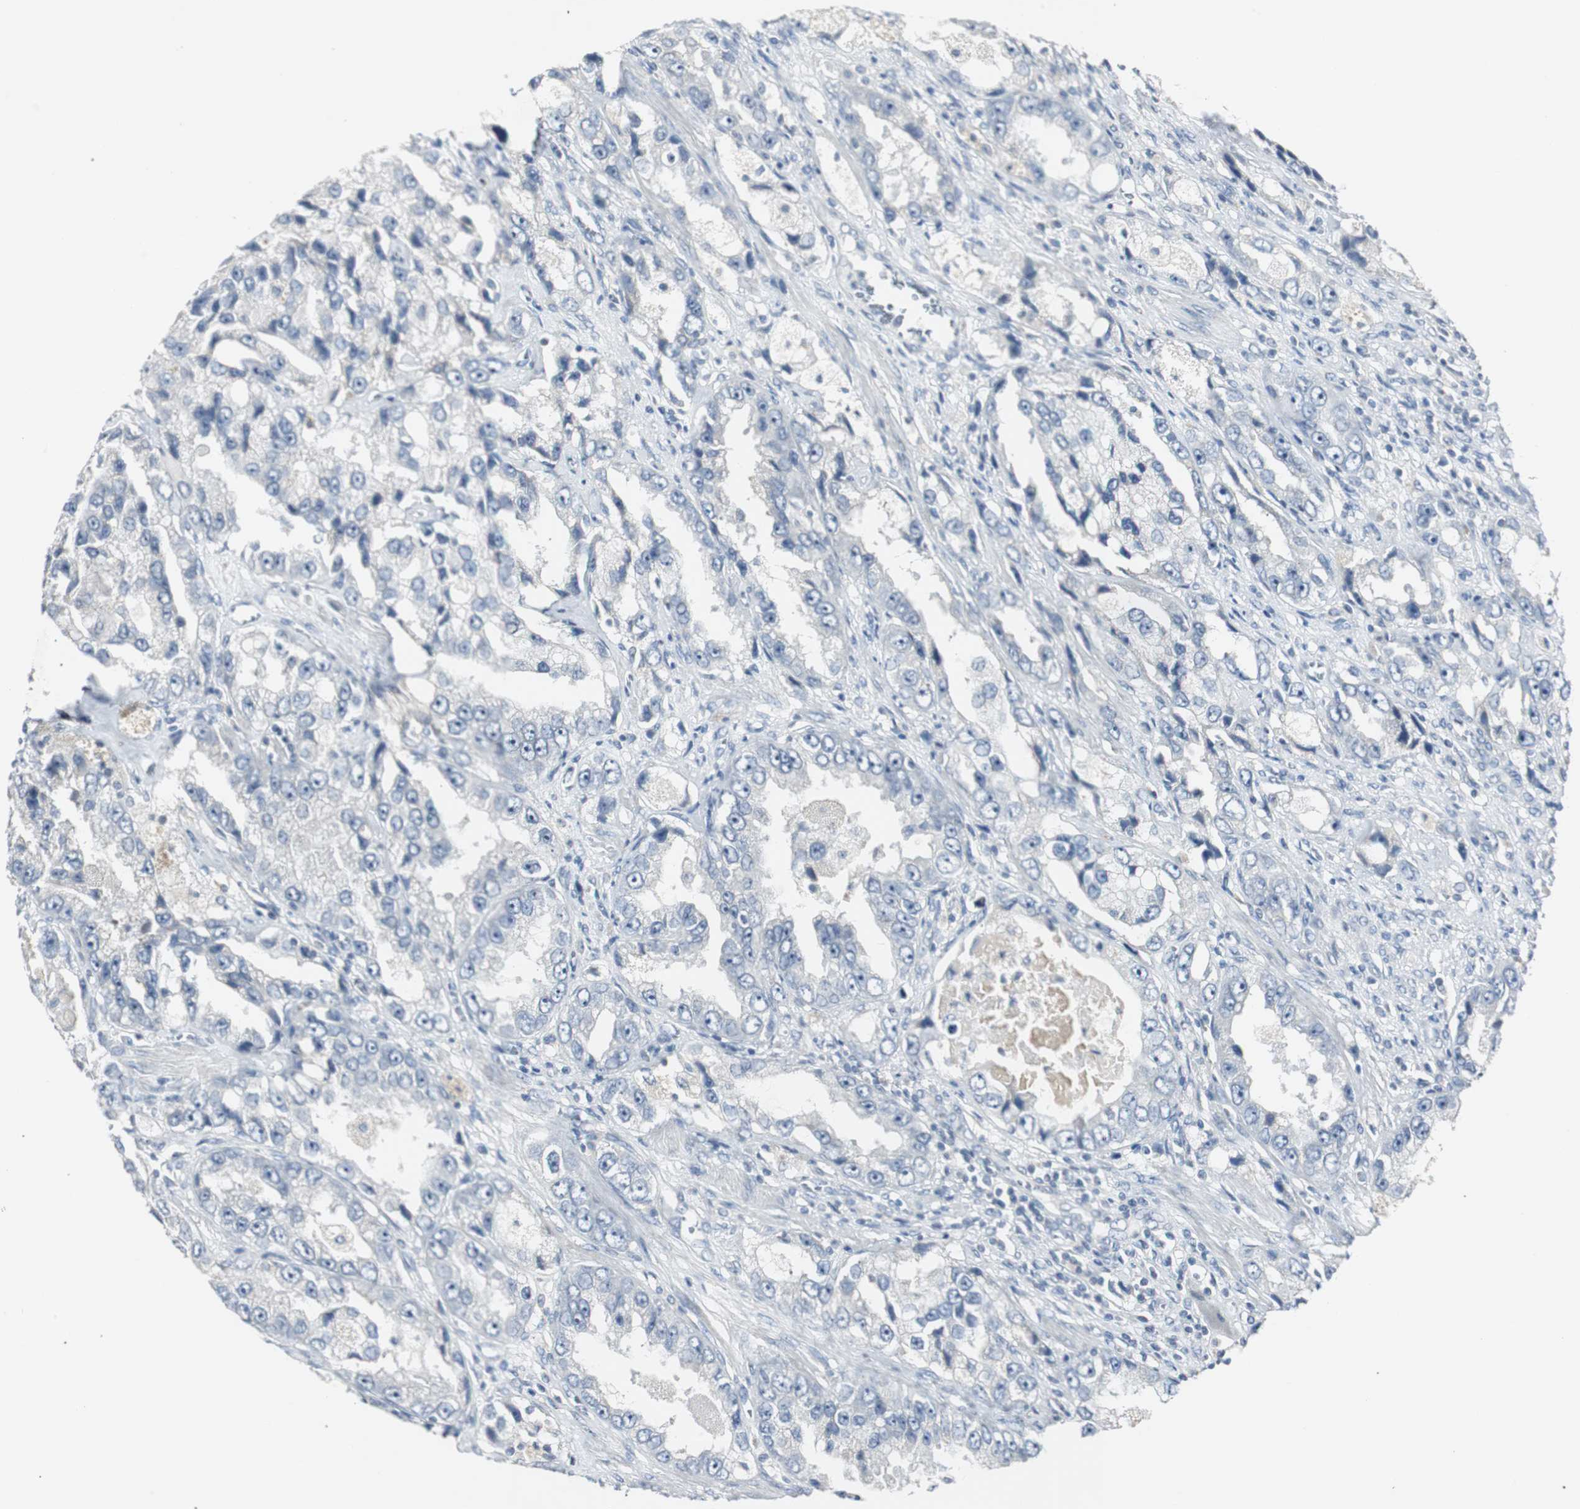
{"staining": {"intensity": "negative", "quantity": "none", "location": "none"}, "tissue": "prostate cancer", "cell_type": "Tumor cells", "image_type": "cancer", "snomed": [{"axis": "morphology", "description": "Adenocarcinoma, High grade"}, {"axis": "topography", "description": "Prostate"}], "caption": "The image exhibits no staining of tumor cells in prostate cancer. Brightfield microscopy of immunohistochemistry (IHC) stained with DAB (3,3'-diaminobenzidine) (brown) and hematoxylin (blue), captured at high magnification.", "gene": "SOX30", "patient": {"sex": "male", "age": 63}}